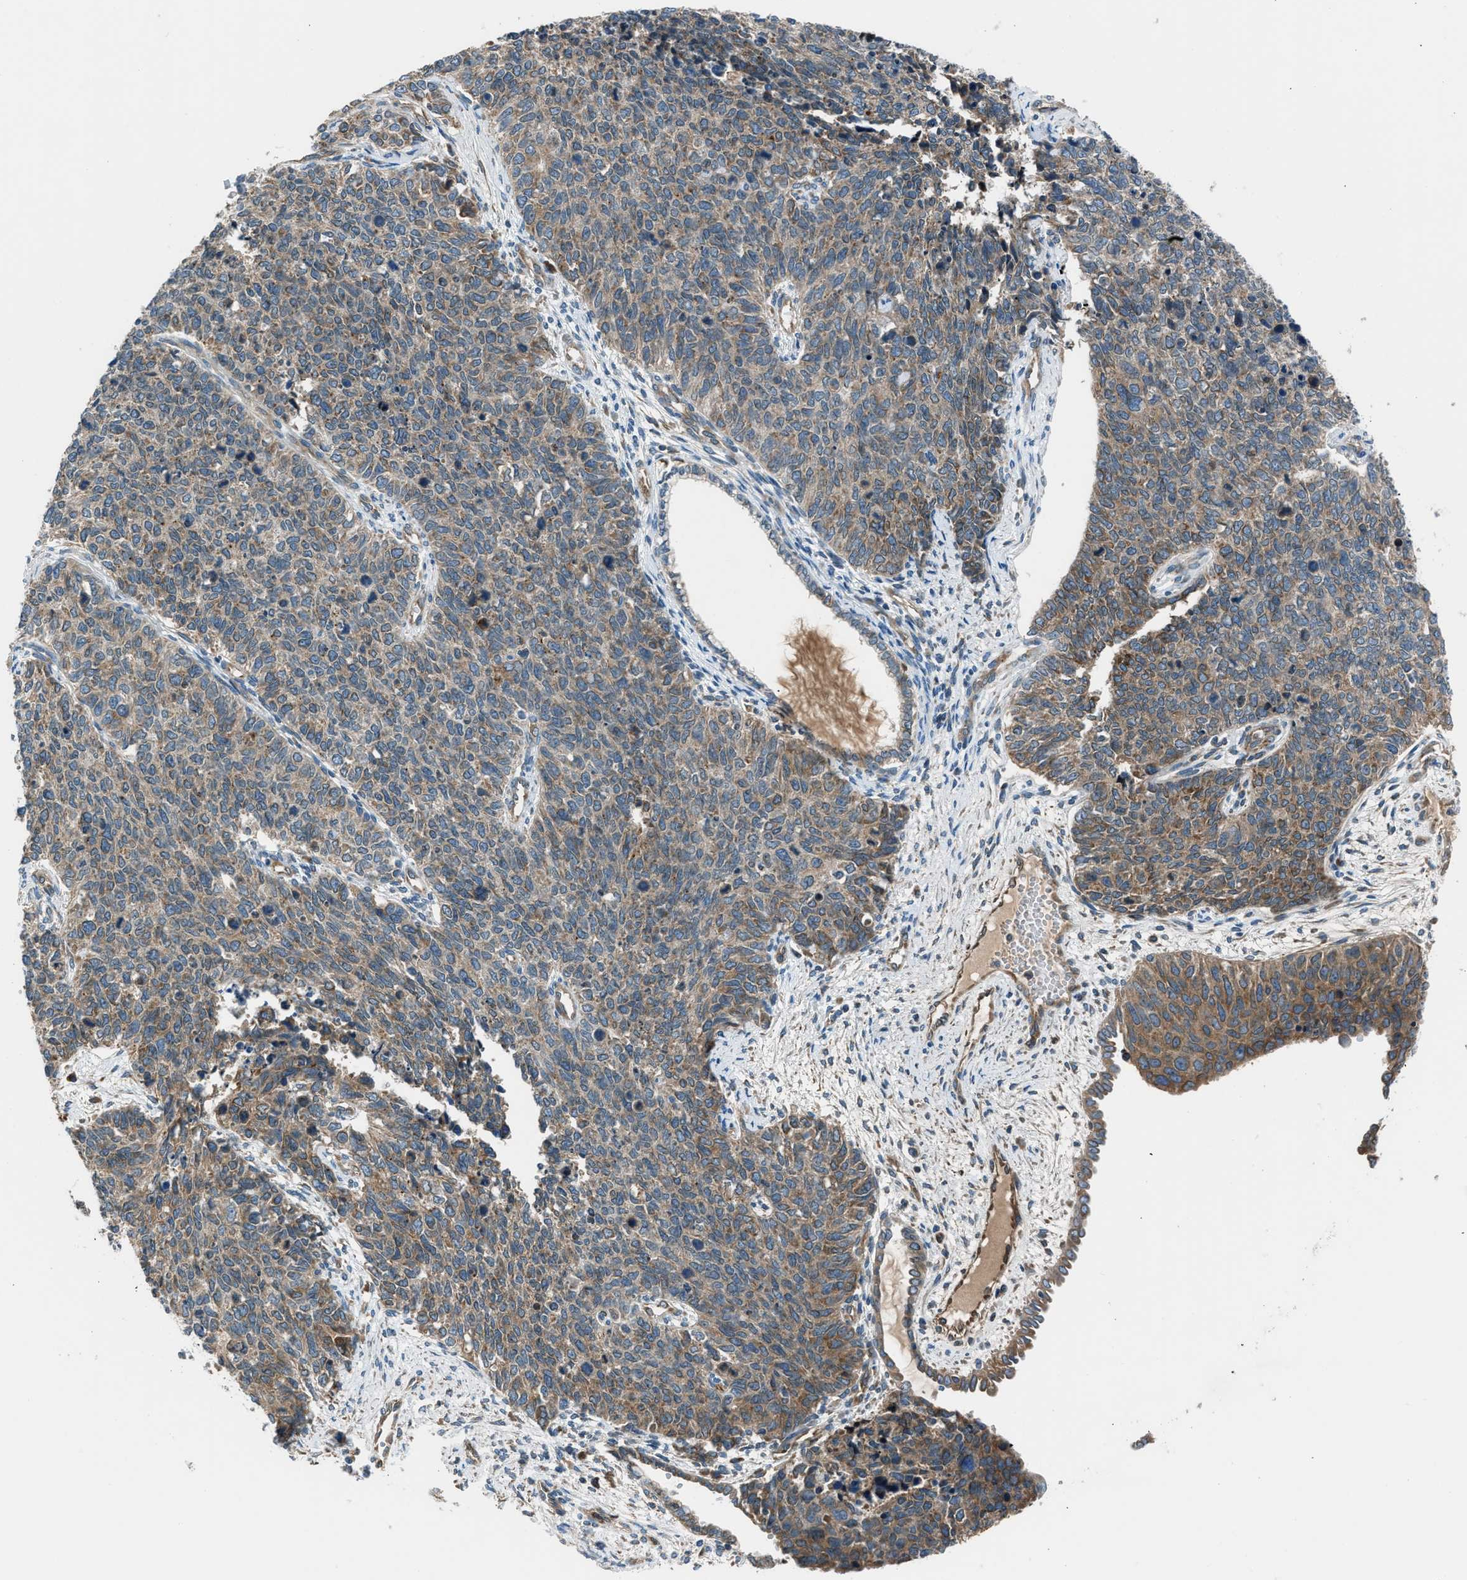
{"staining": {"intensity": "moderate", "quantity": ">75%", "location": "cytoplasmic/membranous"}, "tissue": "cervical cancer", "cell_type": "Tumor cells", "image_type": "cancer", "snomed": [{"axis": "morphology", "description": "Squamous cell carcinoma, NOS"}, {"axis": "topography", "description": "Cervix"}], "caption": "Squamous cell carcinoma (cervical) stained with DAB immunohistochemistry (IHC) demonstrates medium levels of moderate cytoplasmic/membranous expression in about >75% of tumor cells. (DAB (3,3'-diaminobenzidine) IHC with brightfield microscopy, high magnification).", "gene": "LMBR1", "patient": {"sex": "female", "age": 63}}